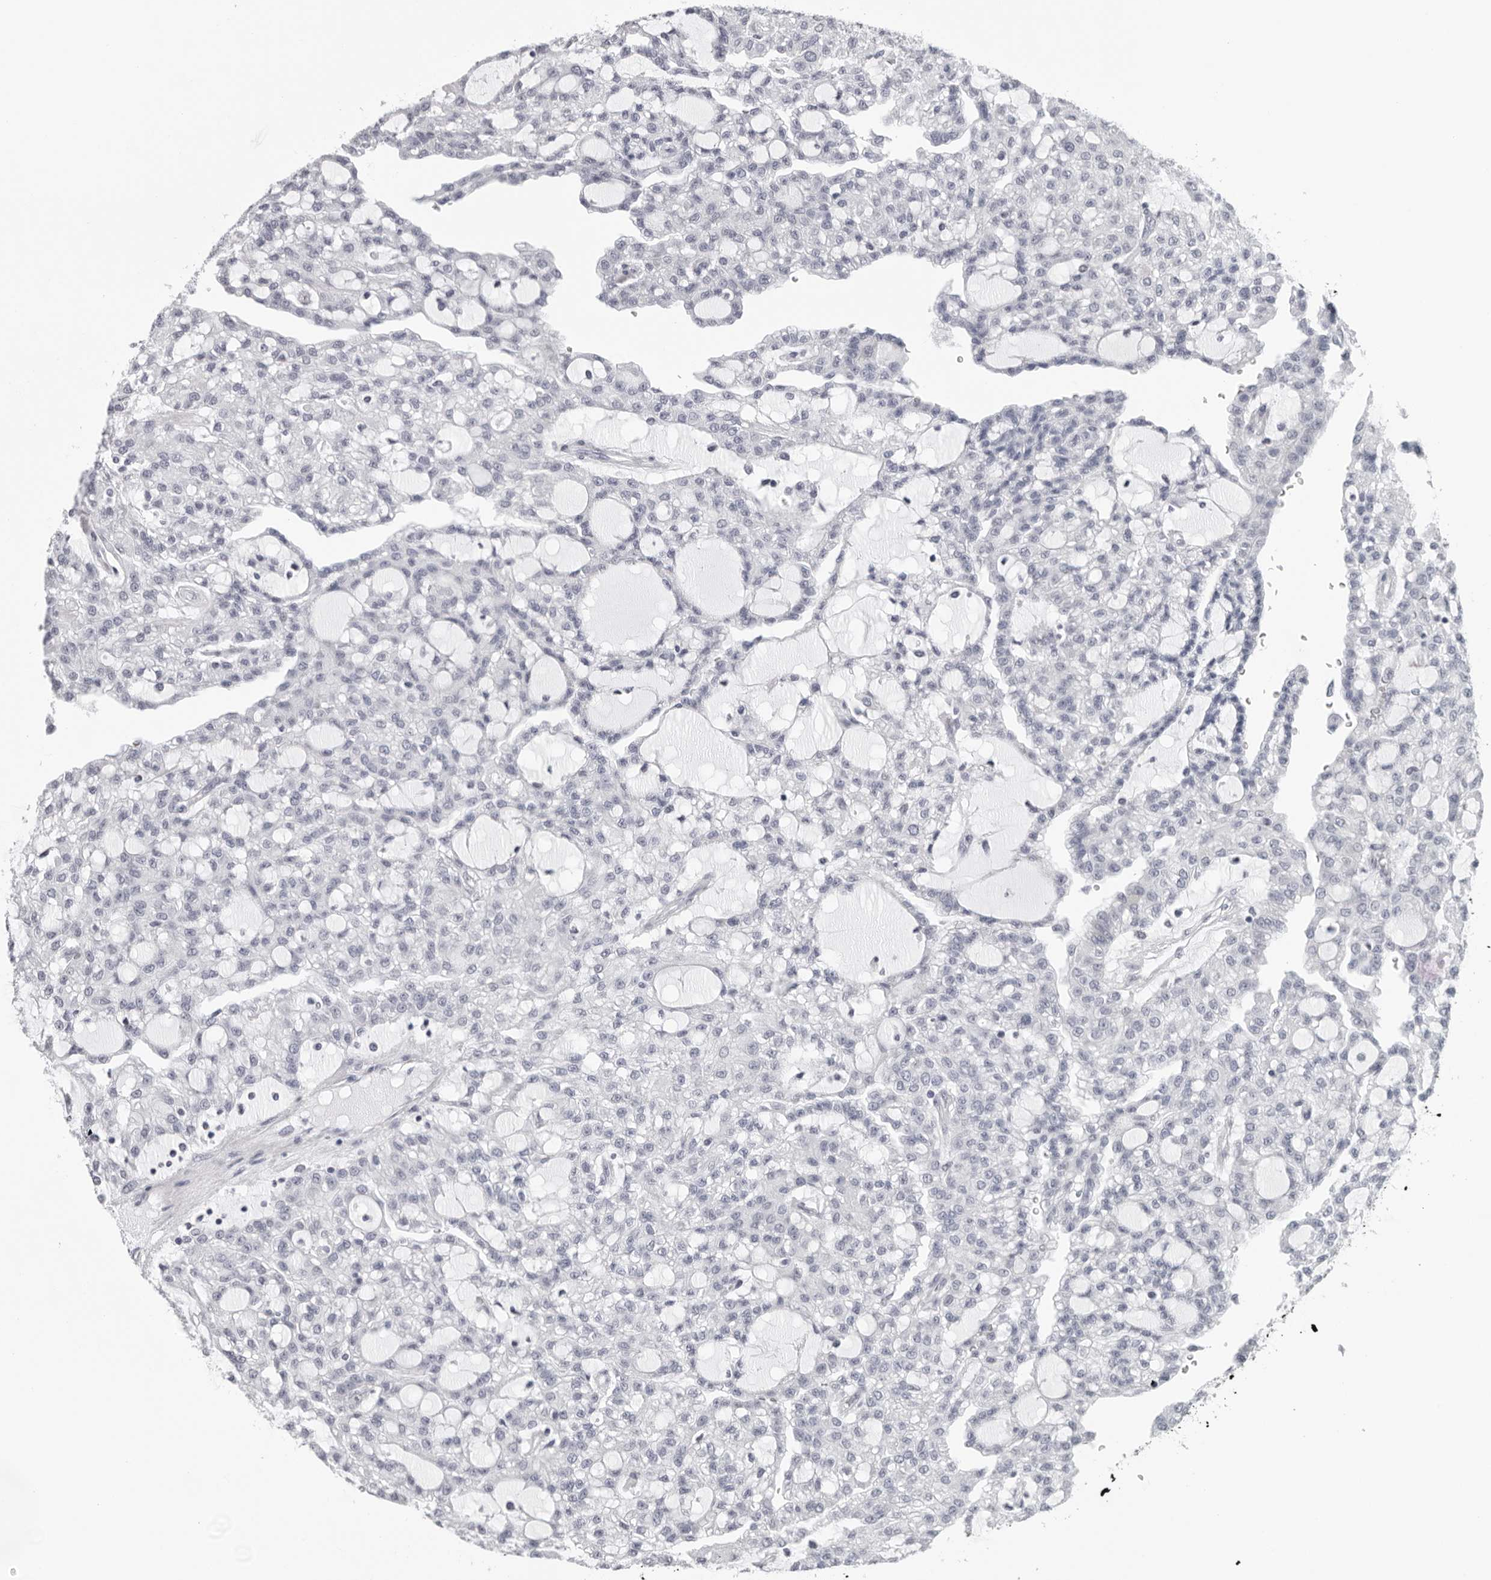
{"staining": {"intensity": "negative", "quantity": "none", "location": "none"}, "tissue": "renal cancer", "cell_type": "Tumor cells", "image_type": "cancer", "snomed": [{"axis": "morphology", "description": "Adenocarcinoma, NOS"}, {"axis": "topography", "description": "Kidney"}], "caption": "The immunohistochemistry micrograph has no significant positivity in tumor cells of renal cancer tissue. The staining was performed using DAB to visualize the protein expression in brown, while the nuclei were stained in blue with hematoxylin (Magnification: 20x).", "gene": "CPT2", "patient": {"sex": "male", "age": 63}}